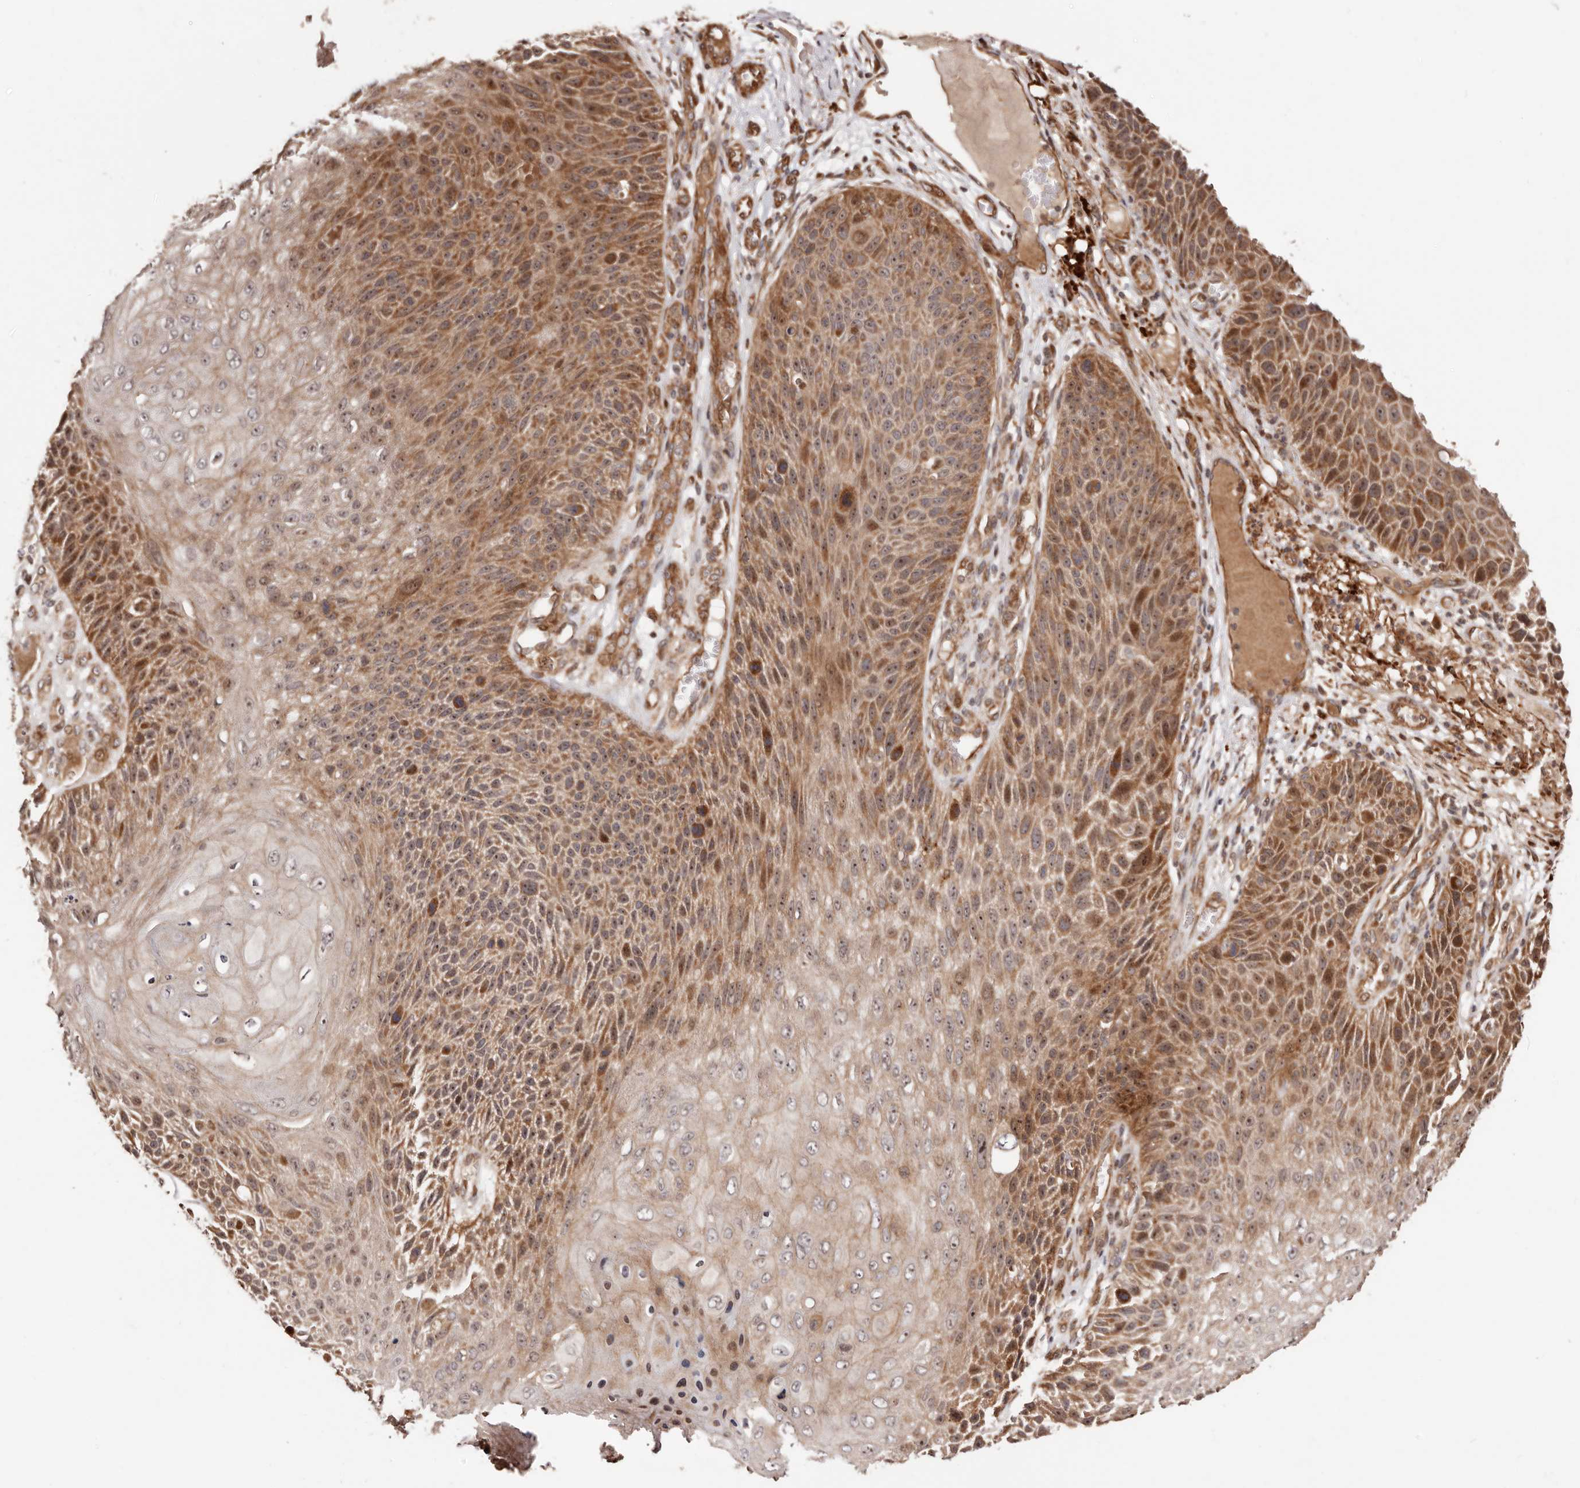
{"staining": {"intensity": "moderate", "quantity": ">75%", "location": "cytoplasmic/membranous,nuclear"}, "tissue": "skin cancer", "cell_type": "Tumor cells", "image_type": "cancer", "snomed": [{"axis": "morphology", "description": "Squamous cell carcinoma, NOS"}, {"axis": "topography", "description": "Skin"}], "caption": "Protein staining of skin cancer tissue displays moderate cytoplasmic/membranous and nuclear positivity in about >75% of tumor cells.", "gene": "PTPN22", "patient": {"sex": "female", "age": 88}}